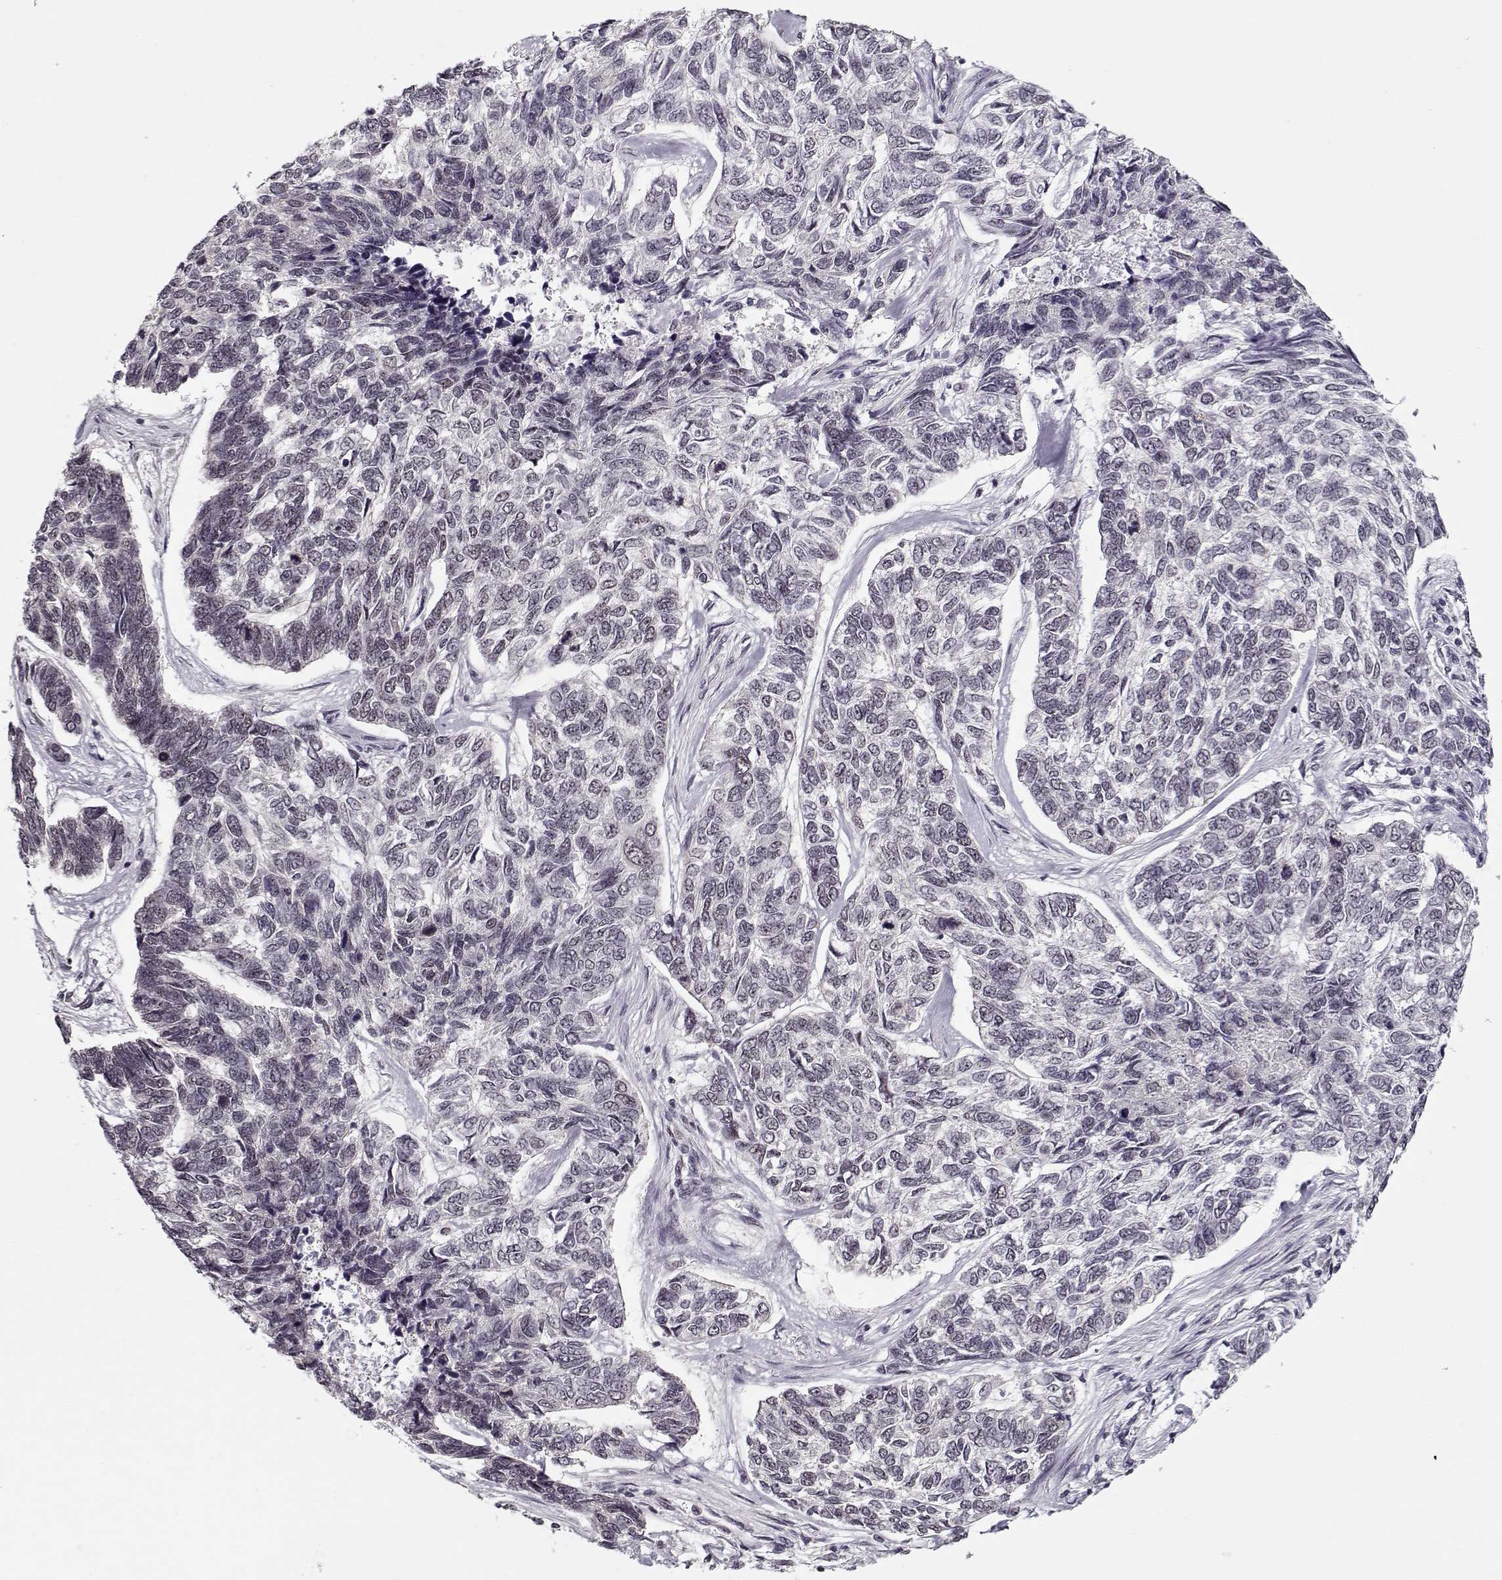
{"staining": {"intensity": "negative", "quantity": "none", "location": "none"}, "tissue": "skin cancer", "cell_type": "Tumor cells", "image_type": "cancer", "snomed": [{"axis": "morphology", "description": "Basal cell carcinoma"}, {"axis": "topography", "description": "Skin"}], "caption": "High magnification brightfield microscopy of skin basal cell carcinoma stained with DAB (3,3'-diaminobenzidine) (brown) and counterstained with hematoxylin (blue): tumor cells show no significant positivity.", "gene": "TESPA1", "patient": {"sex": "female", "age": 65}}